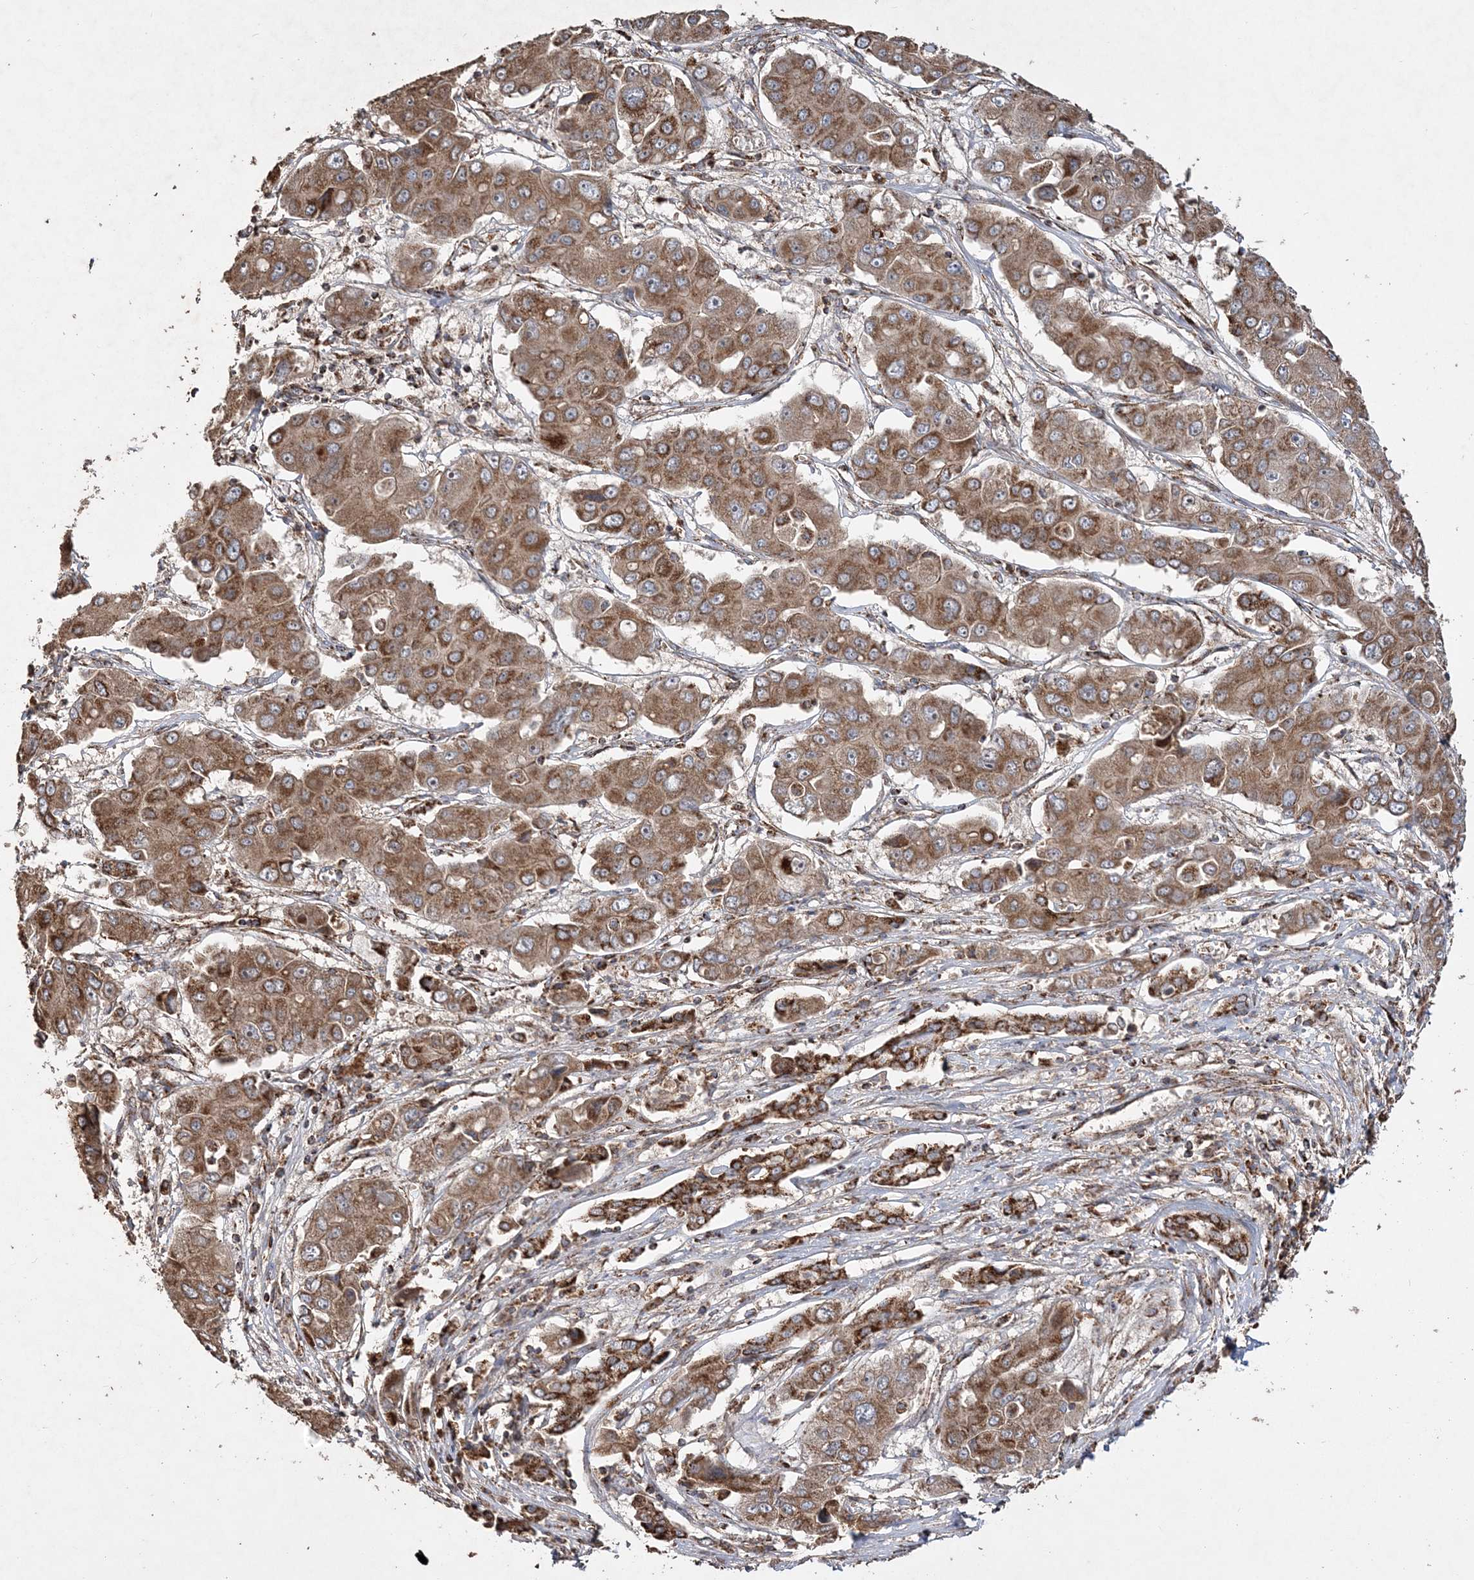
{"staining": {"intensity": "strong", "quantity": ">75%", "location": "cytoplasmic/membranous"}, "tissue": "liver cancer", "cell_type": "Tumor cells", "image_type": "cancer", "snomed": [{"axis": "morphology", "description": "Cholangiocarcinoma"}, {"axis": "topography", "description": "Liver"}], "caption": "Brown immunohistochemical staining in liver cancer (cholangiocarcinoma) displays strong cytoplasmic/membranous positivity in about >75% of tumor cells.", "gene": "POC5", "patient": {"sex": "male", "age": 67}}